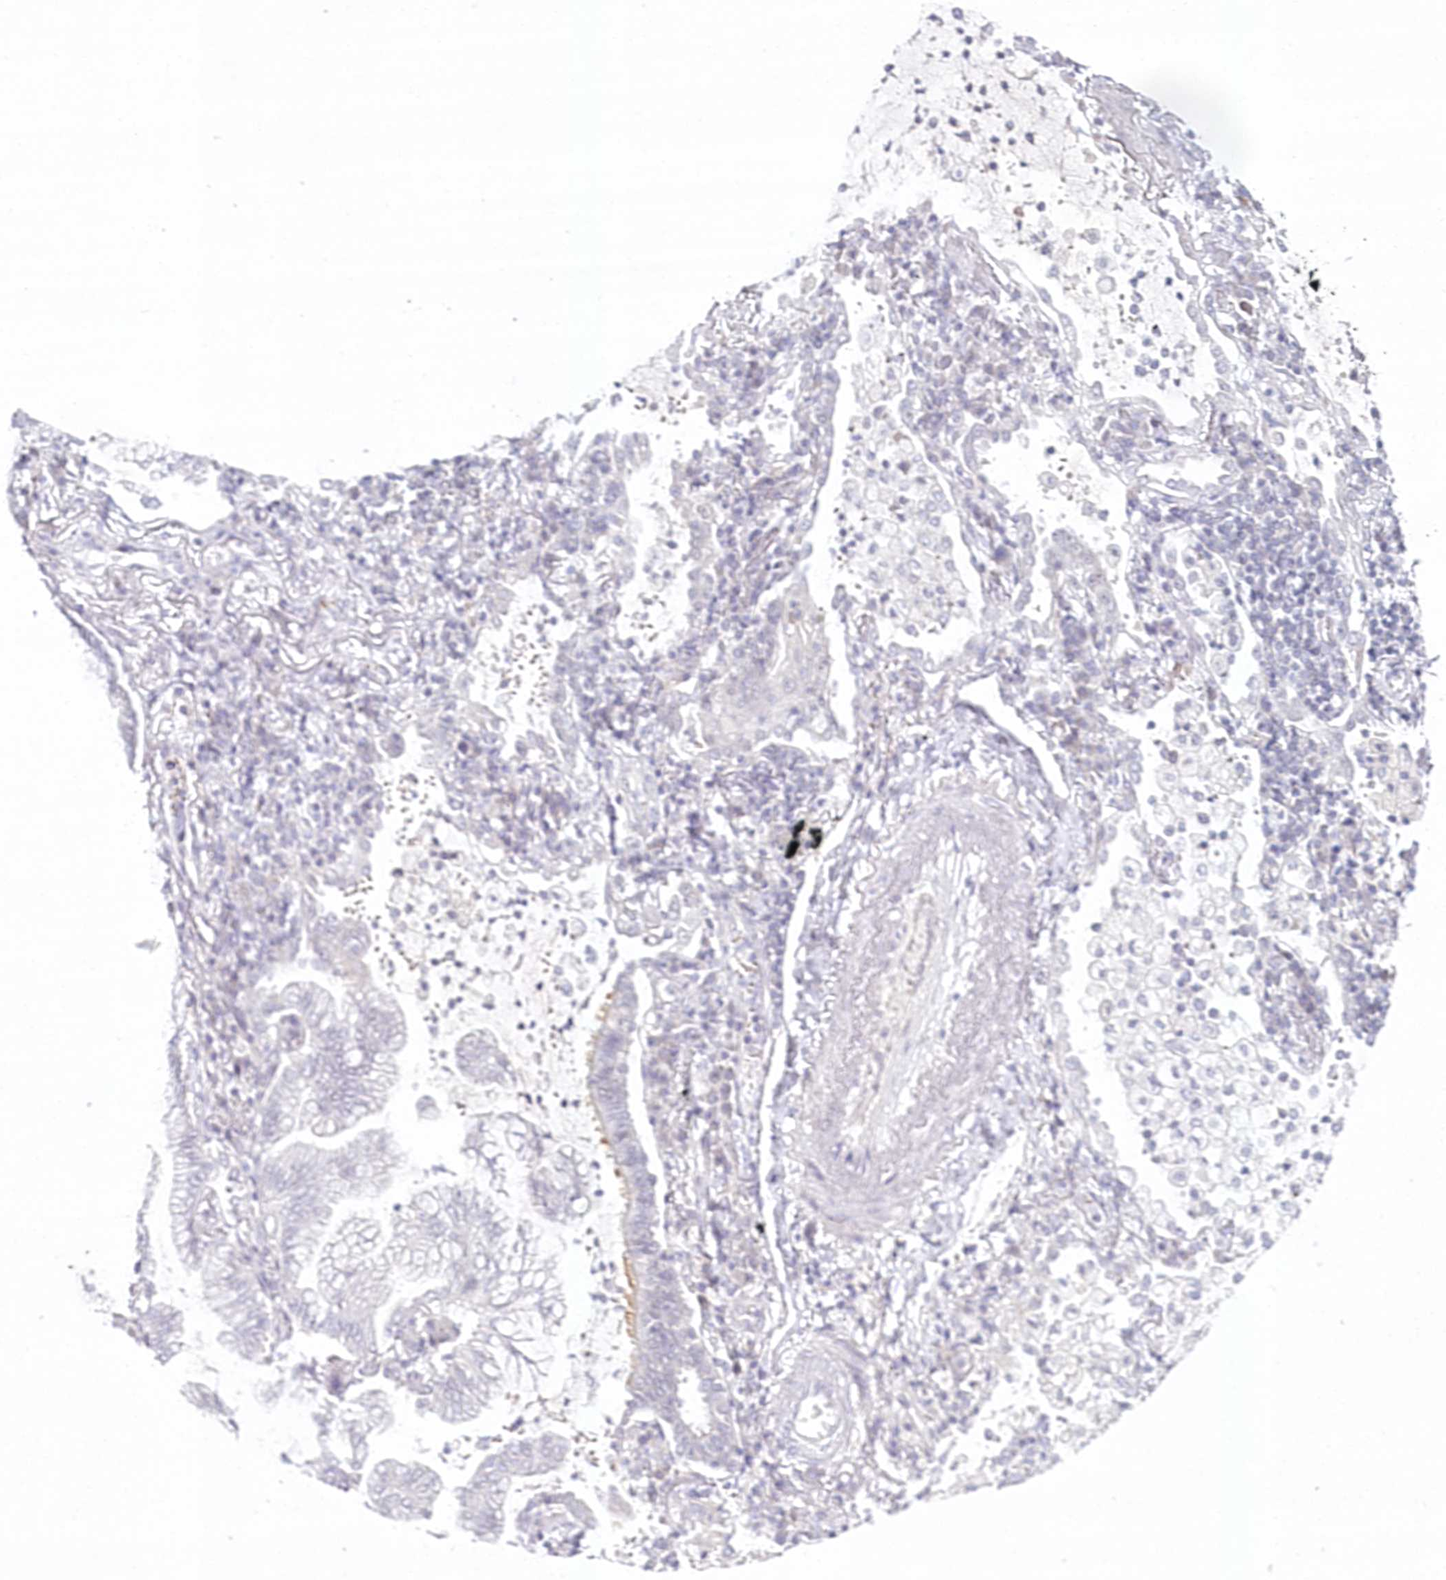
{"staining": {"intensity": "negative", "quantity": "none", "location": "none"}, "tissue": "lung cancer", "cell_type": "Tumor cells", "image_type": "cancer", "snomed": [{"axis": "morphology", "description": "Adenocarcinoma, NOS"}, {"axis": "topography", "description": "Lung"}], "caption": "High power microscopy photomicrograph of an immunohistochemistry (IHC) micrograph of lung cancer, revealing no significant expression in tumor cells.", "gene": "HYCC2", "patient": {"sex": "female", "age": 70}}